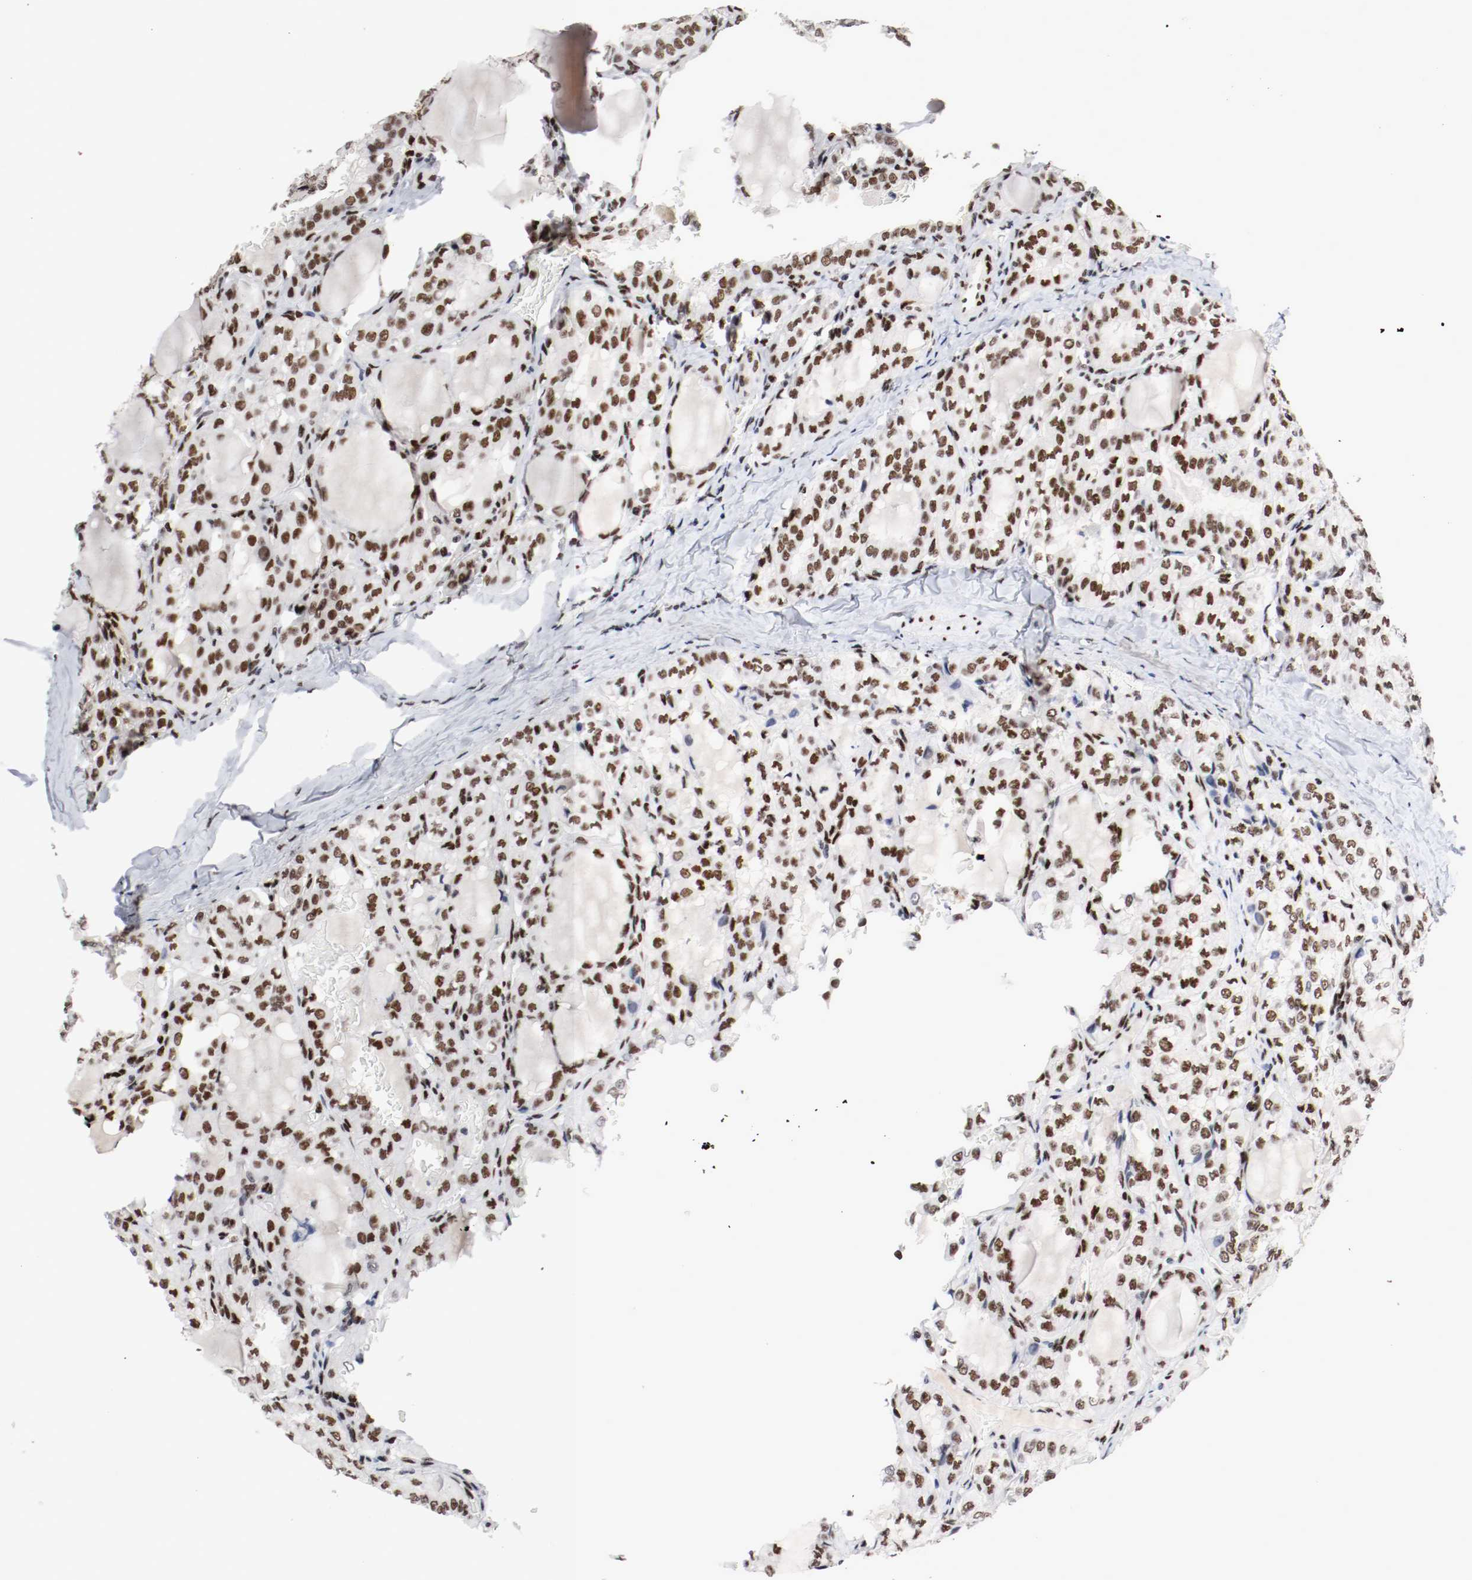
{"staining": {"intensity": "strong", "quantity": ">75%", "location": "nuclear"}, "tissue": "thyroid cancer", "cell_type": "Tumor cells", "image_type": "cancer", "snomed": [{"axis": "morphology", "description": "Papillary adenocarcinoma, NOS"}, {"axis": "topography", "description": "Thyroid gland"}], "caption": "Thyroid cancer tissue shows strong nuclear positivity in approximately >75% of tumor cells, visualized by immunohistochemistry.", "gene": "MEF2D", "patient": {"sex": "male", "age": 20}}